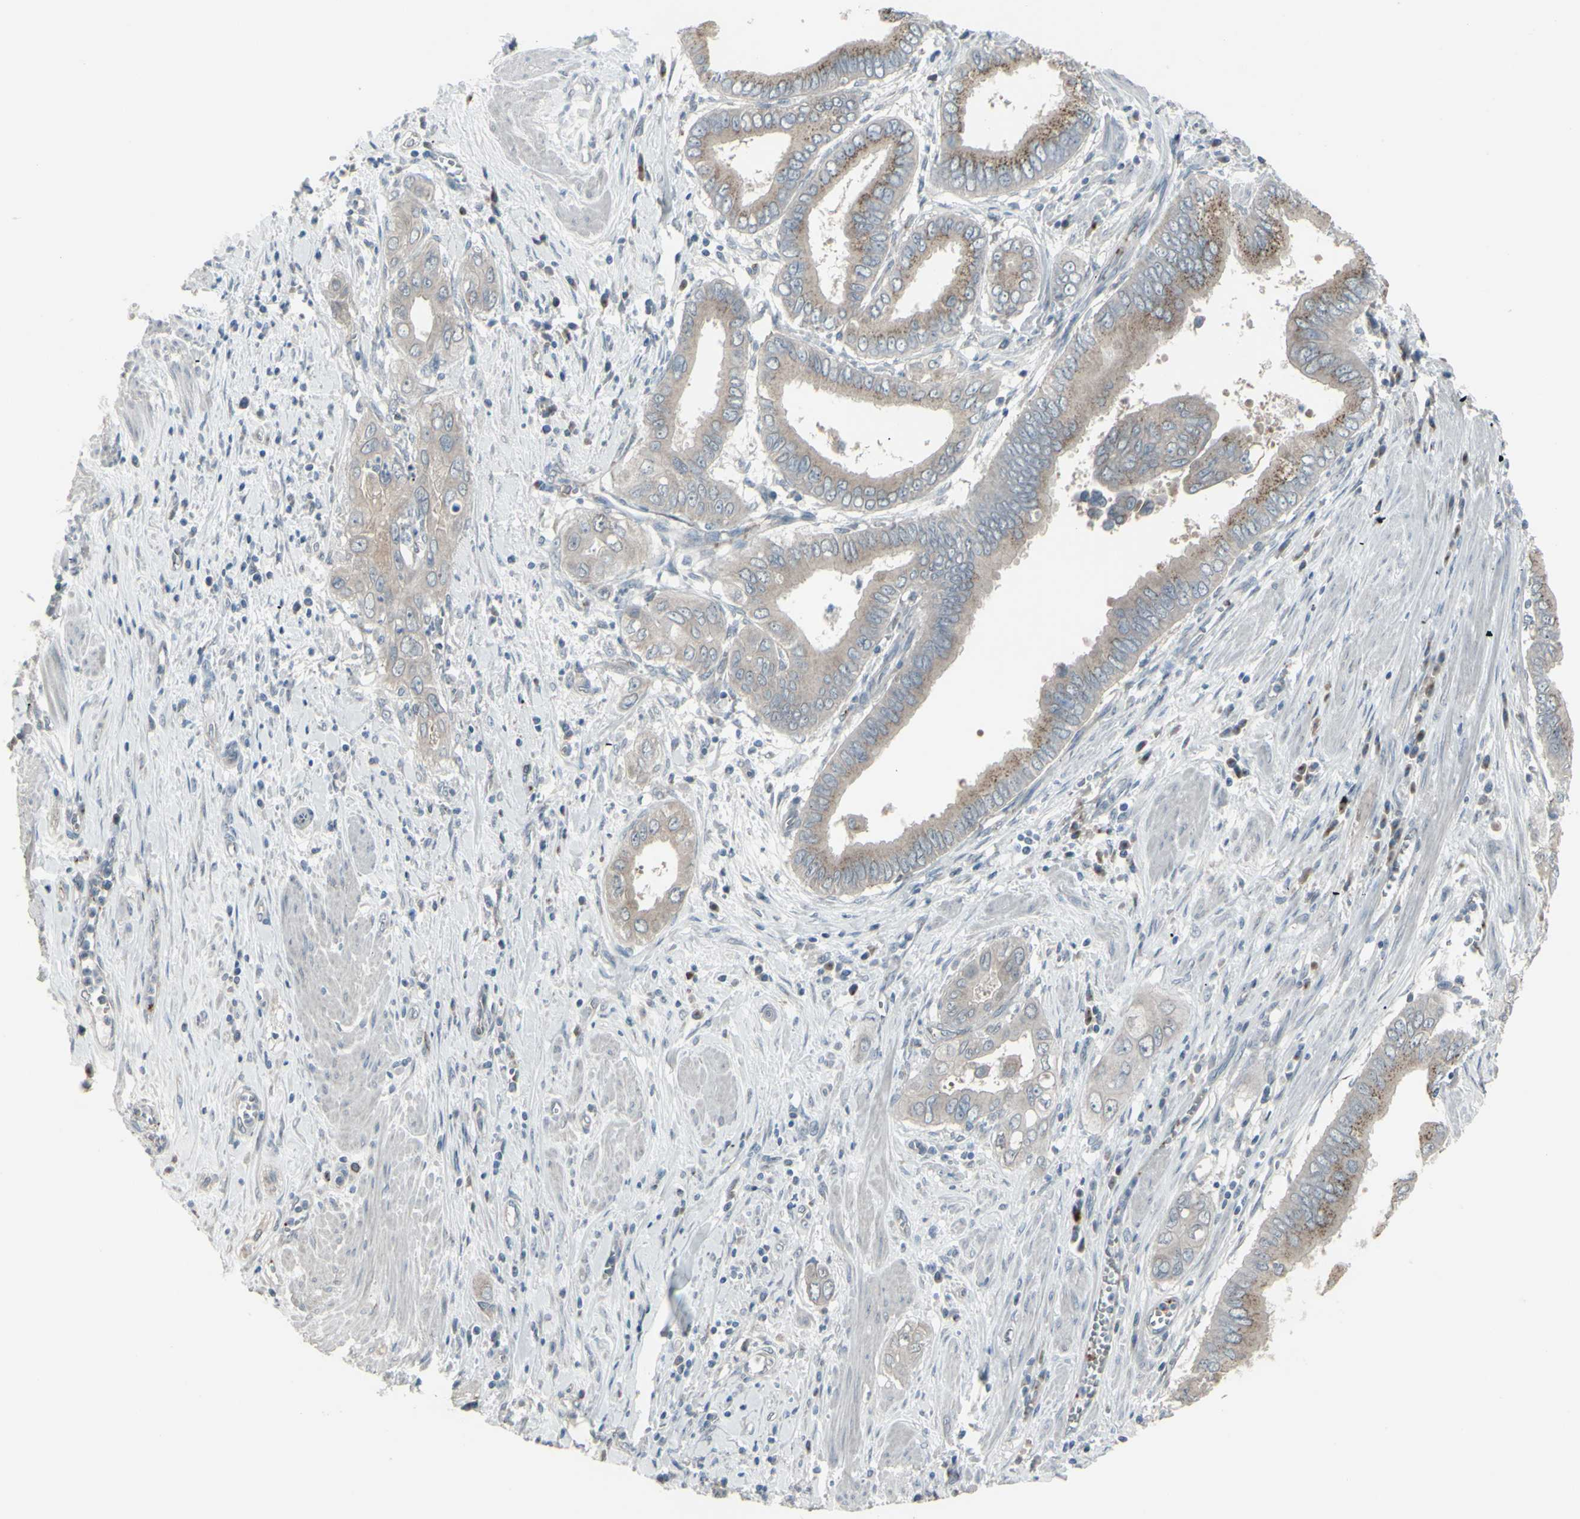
{"staining": {"intensity": "weak", "quantity": ">75%", "location": "cytoplasmic/membranous"}, "tissue": "pancreatic cancer", "cell_type": "Tumor cells", "image_type": "cancer", "snomed": [{"axis": "morphology", "description": "Normal tissue, NOS"}, {"axis": "topography", "description": "Lymph node"}], "caption": "Protein expression analysis of pancreatic cancer demonstrates weak cytoplasmic/membranous positivity in approximately >75% of tumor cells.", "gene": "CD79B", "patient": {"sex": "male", "age": 50}}